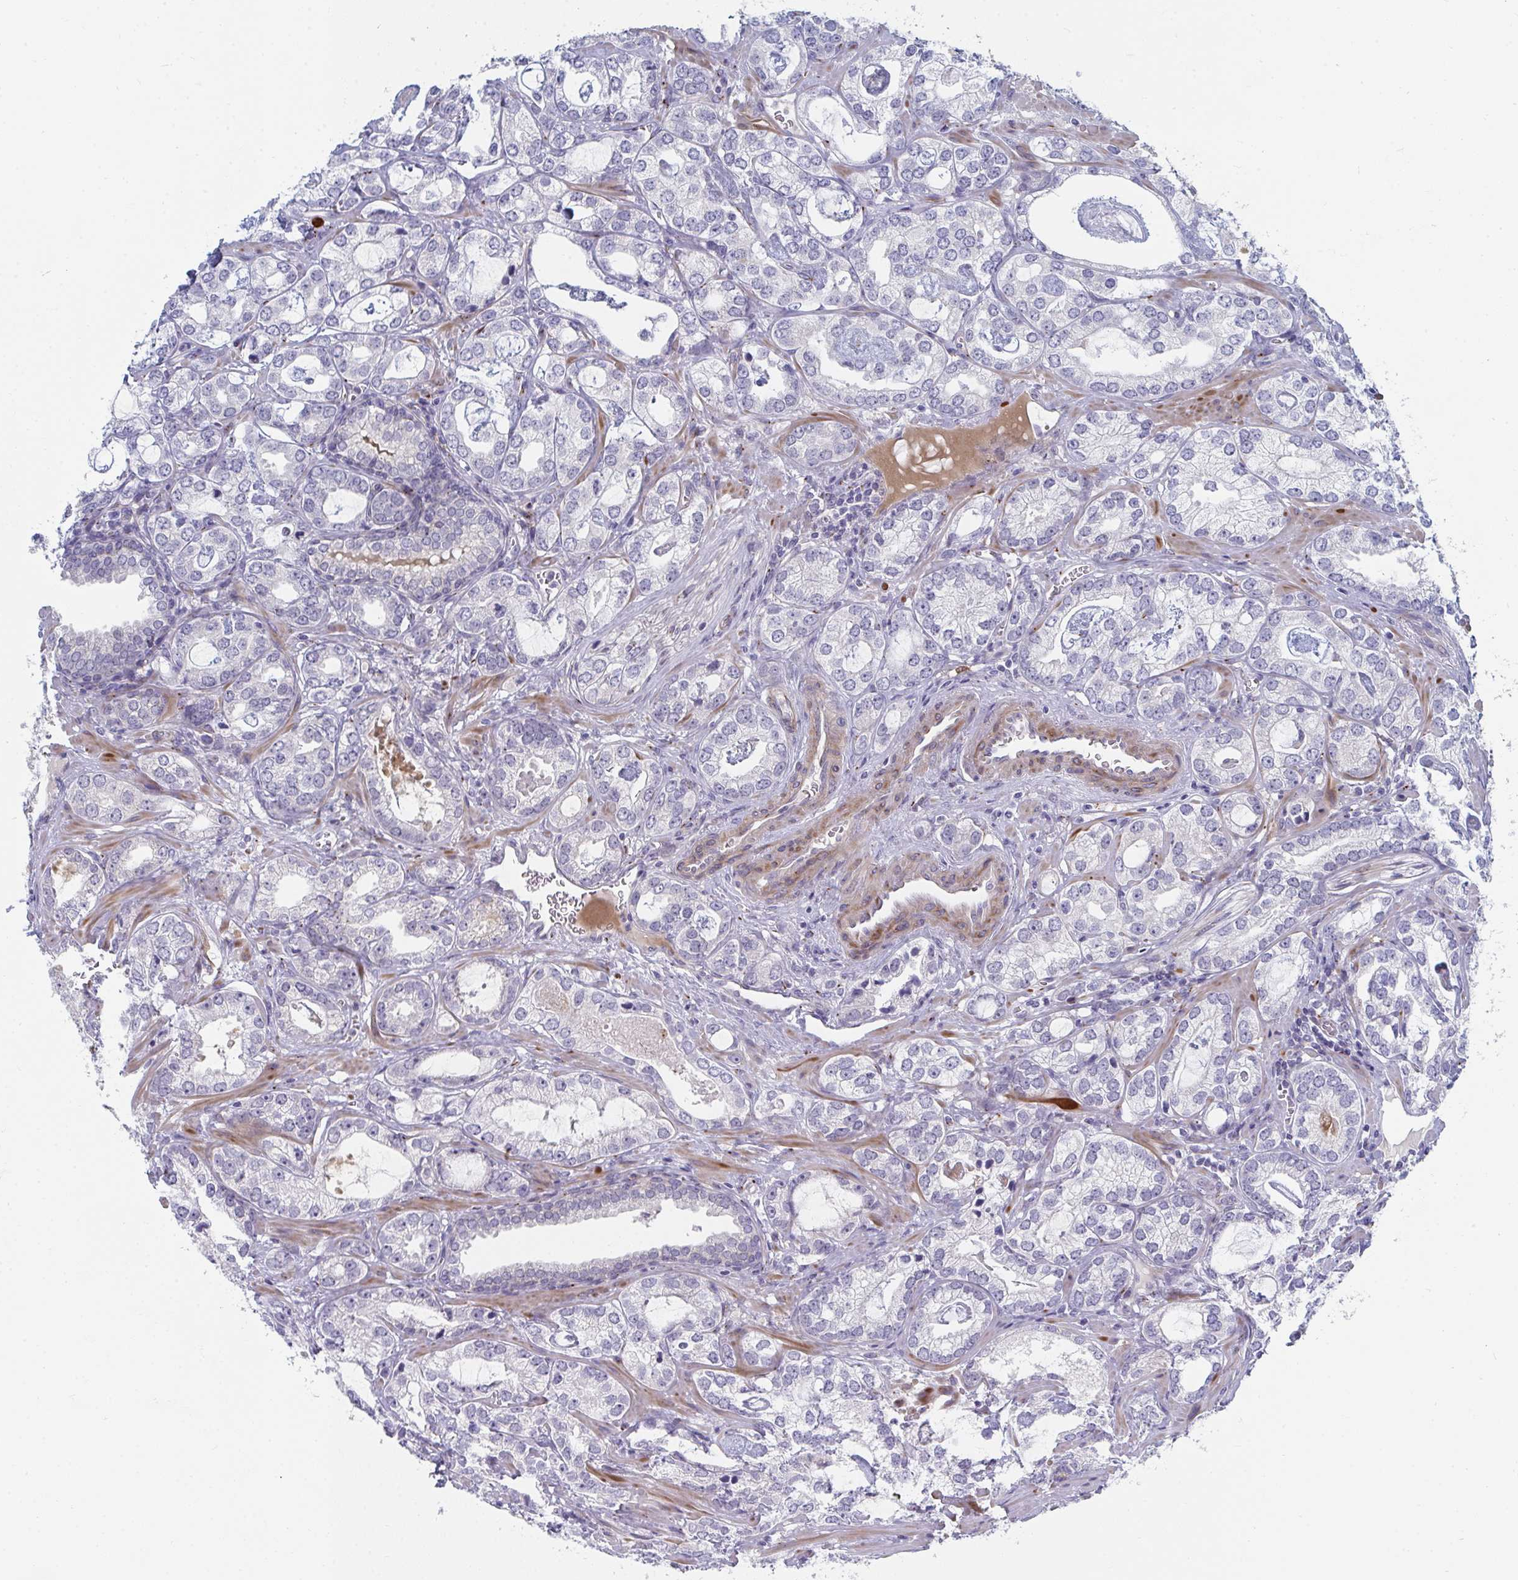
{"staining": {"intensity": "negative", "quantity": "none", "location": "none"}, "tissue": "prostate cancer", "cell_type": "Tumor cells", "image_type": "cancer", "snomed": [{"axis": "morphology", "description": "Adenocarcinoma, Medium grade"}, {"axis": "topography", "description": "Prostate"}], "caption": "The micrograph reveals no significant expression in tumor cells of prostate cancer.", "gene": "PSMG1", "patient": {"sex": "male", "age": 57}}